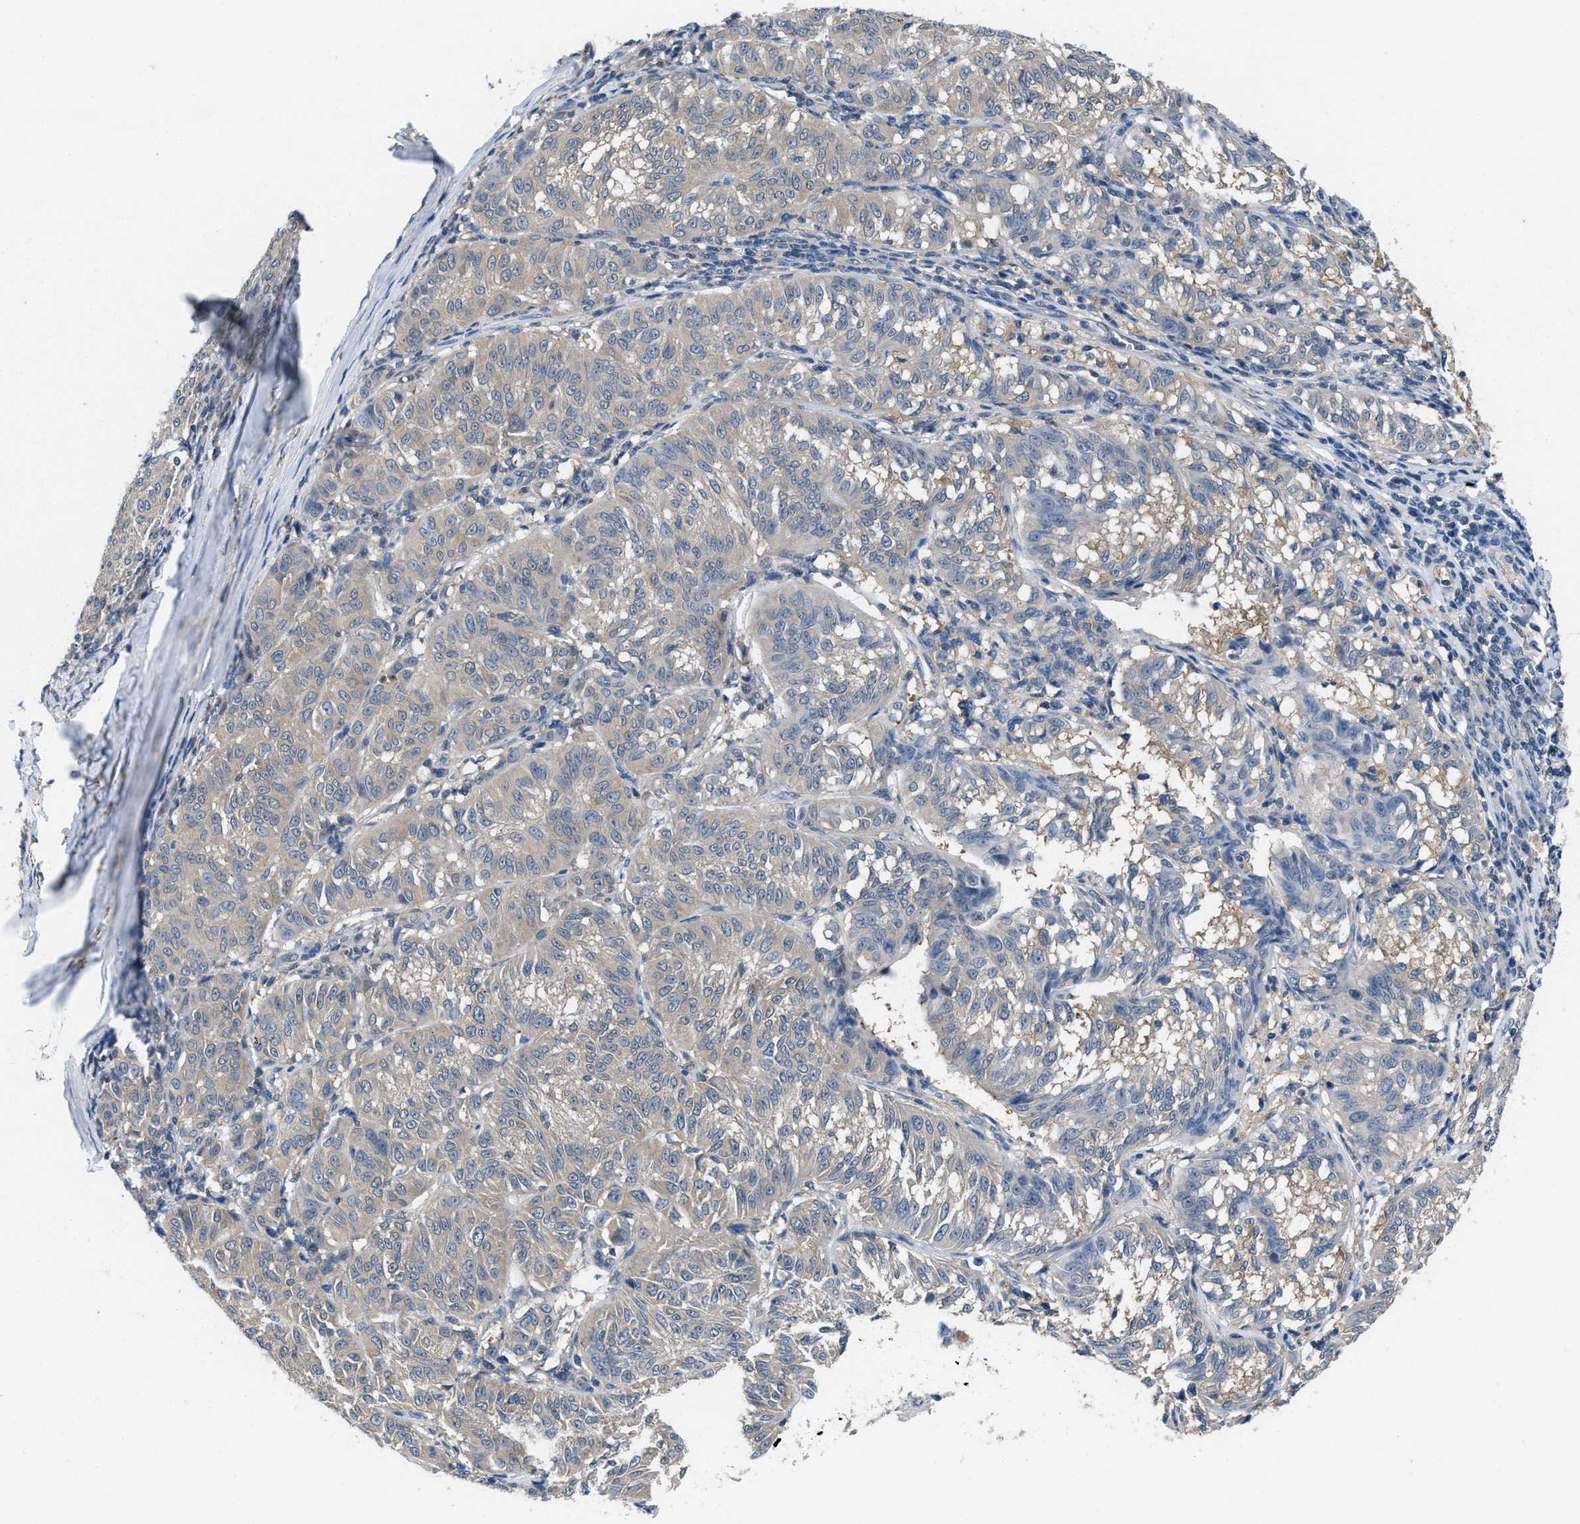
{"staining": {"intensity": "negative", "quantity": "none", "location": "none"}, "tissue": "melanoma", "cell_type": "Tumor cells", "image_type": "cancer", "snomed": [{"axis": "morphology", "description": "Malignant melanoma, NOS"}, {"axis": "topography", "description": "Skin"}], "caption": "Tumor cells show no significant protein expression in malignant melanoma.", "gene": "NUDT5", "patient": {"sex": "female", "age": 72}}